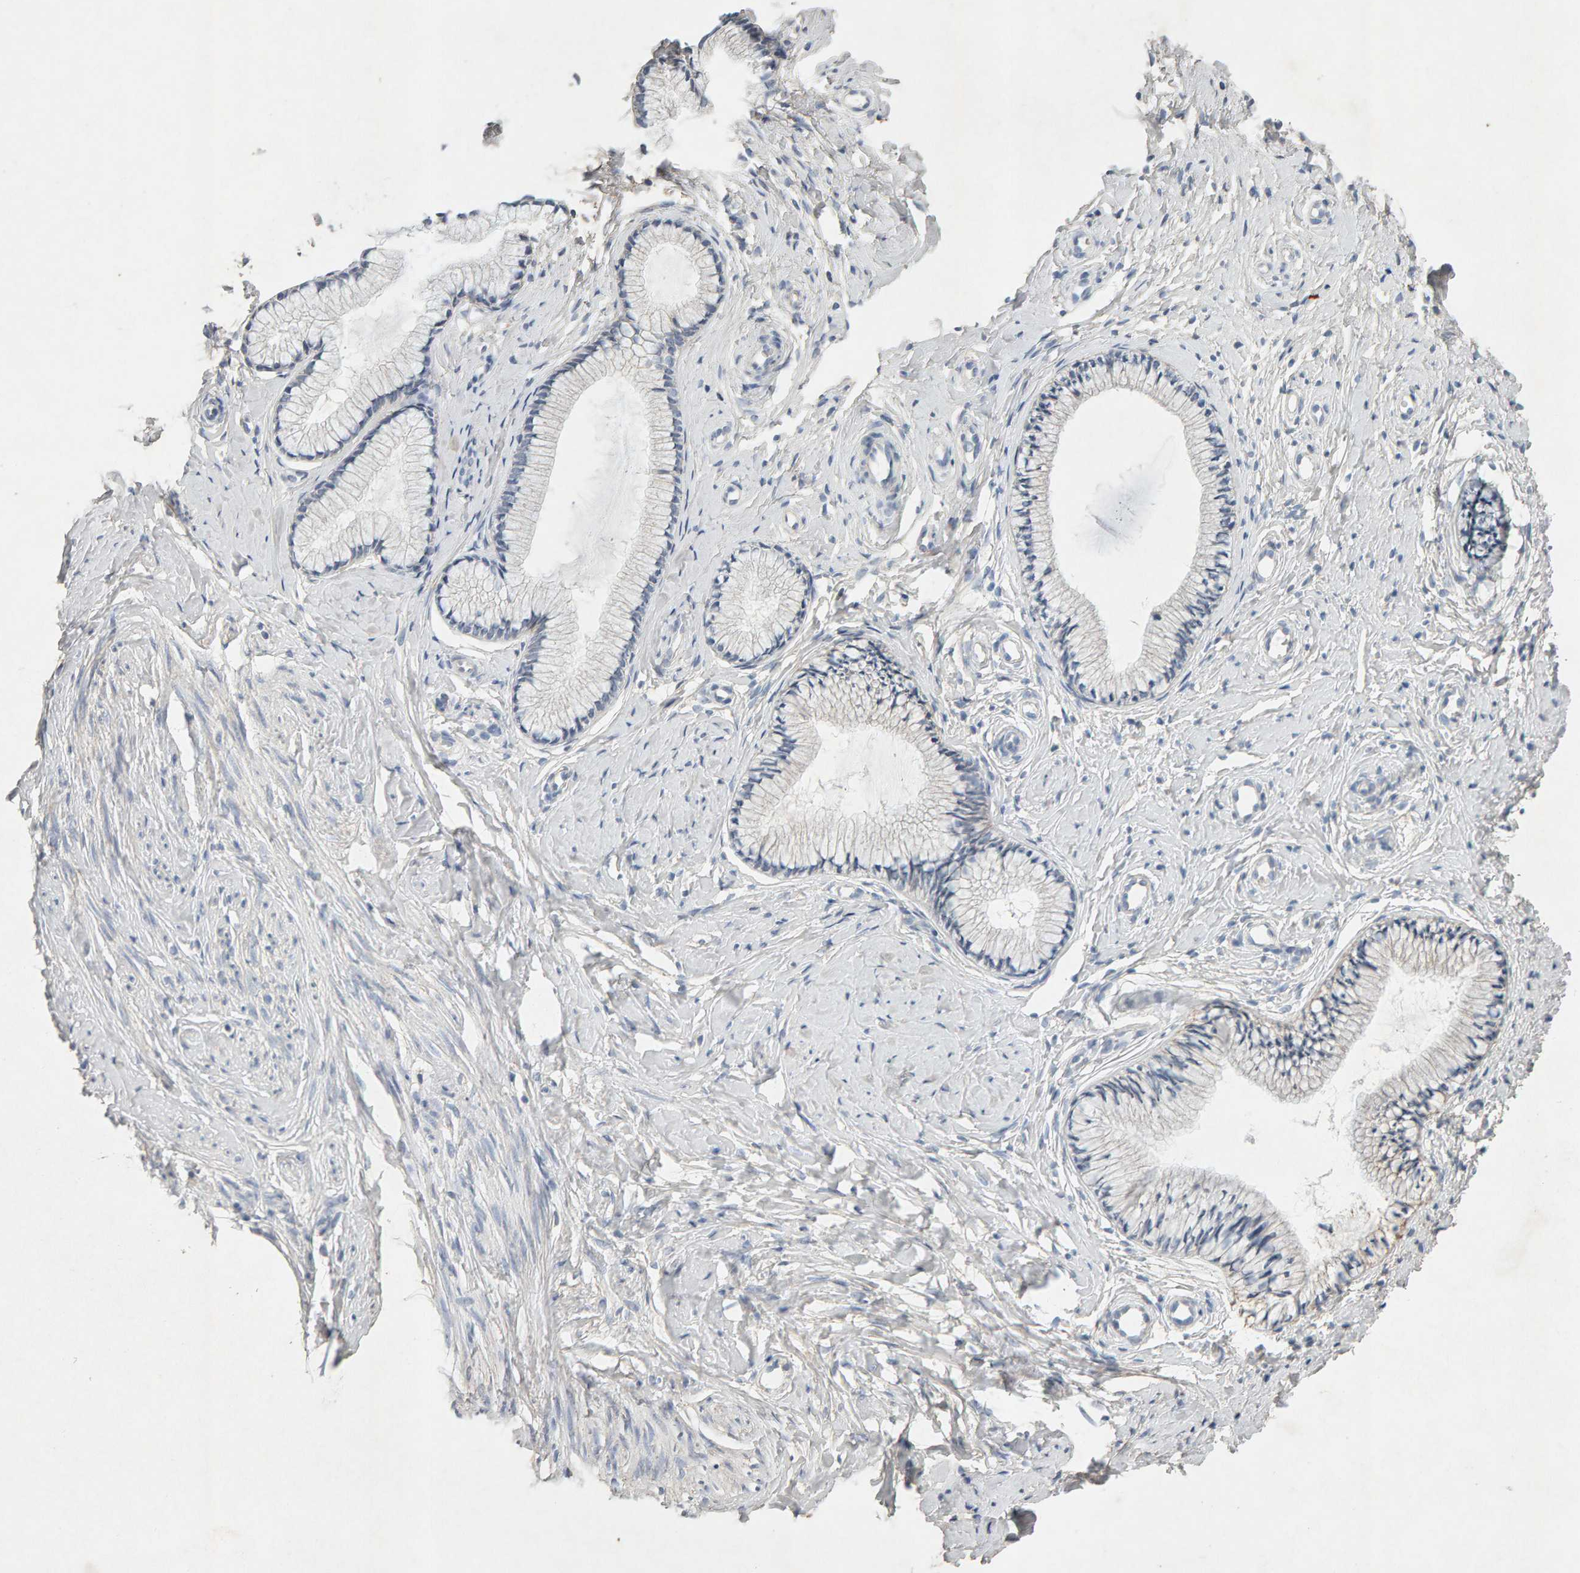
{"staining": {"intensity": "weak", "quantity": "<25%", "location": "cytoplasmic/membranous"}, "tissue": "cervix", "cell_type": "Glandular cells", "image_type": "normal", "snomed": [{"axis": "morphology", "description": "Normal tissue, NOS"}, {"axis": "topography", "description": "Cervix"}], "caption": "This is an IHC histopathology image of normal human cervix. There is no expression in glandular cells.", "gene": "PTPRM", "patient": {"sex": "female", "age": 46}}